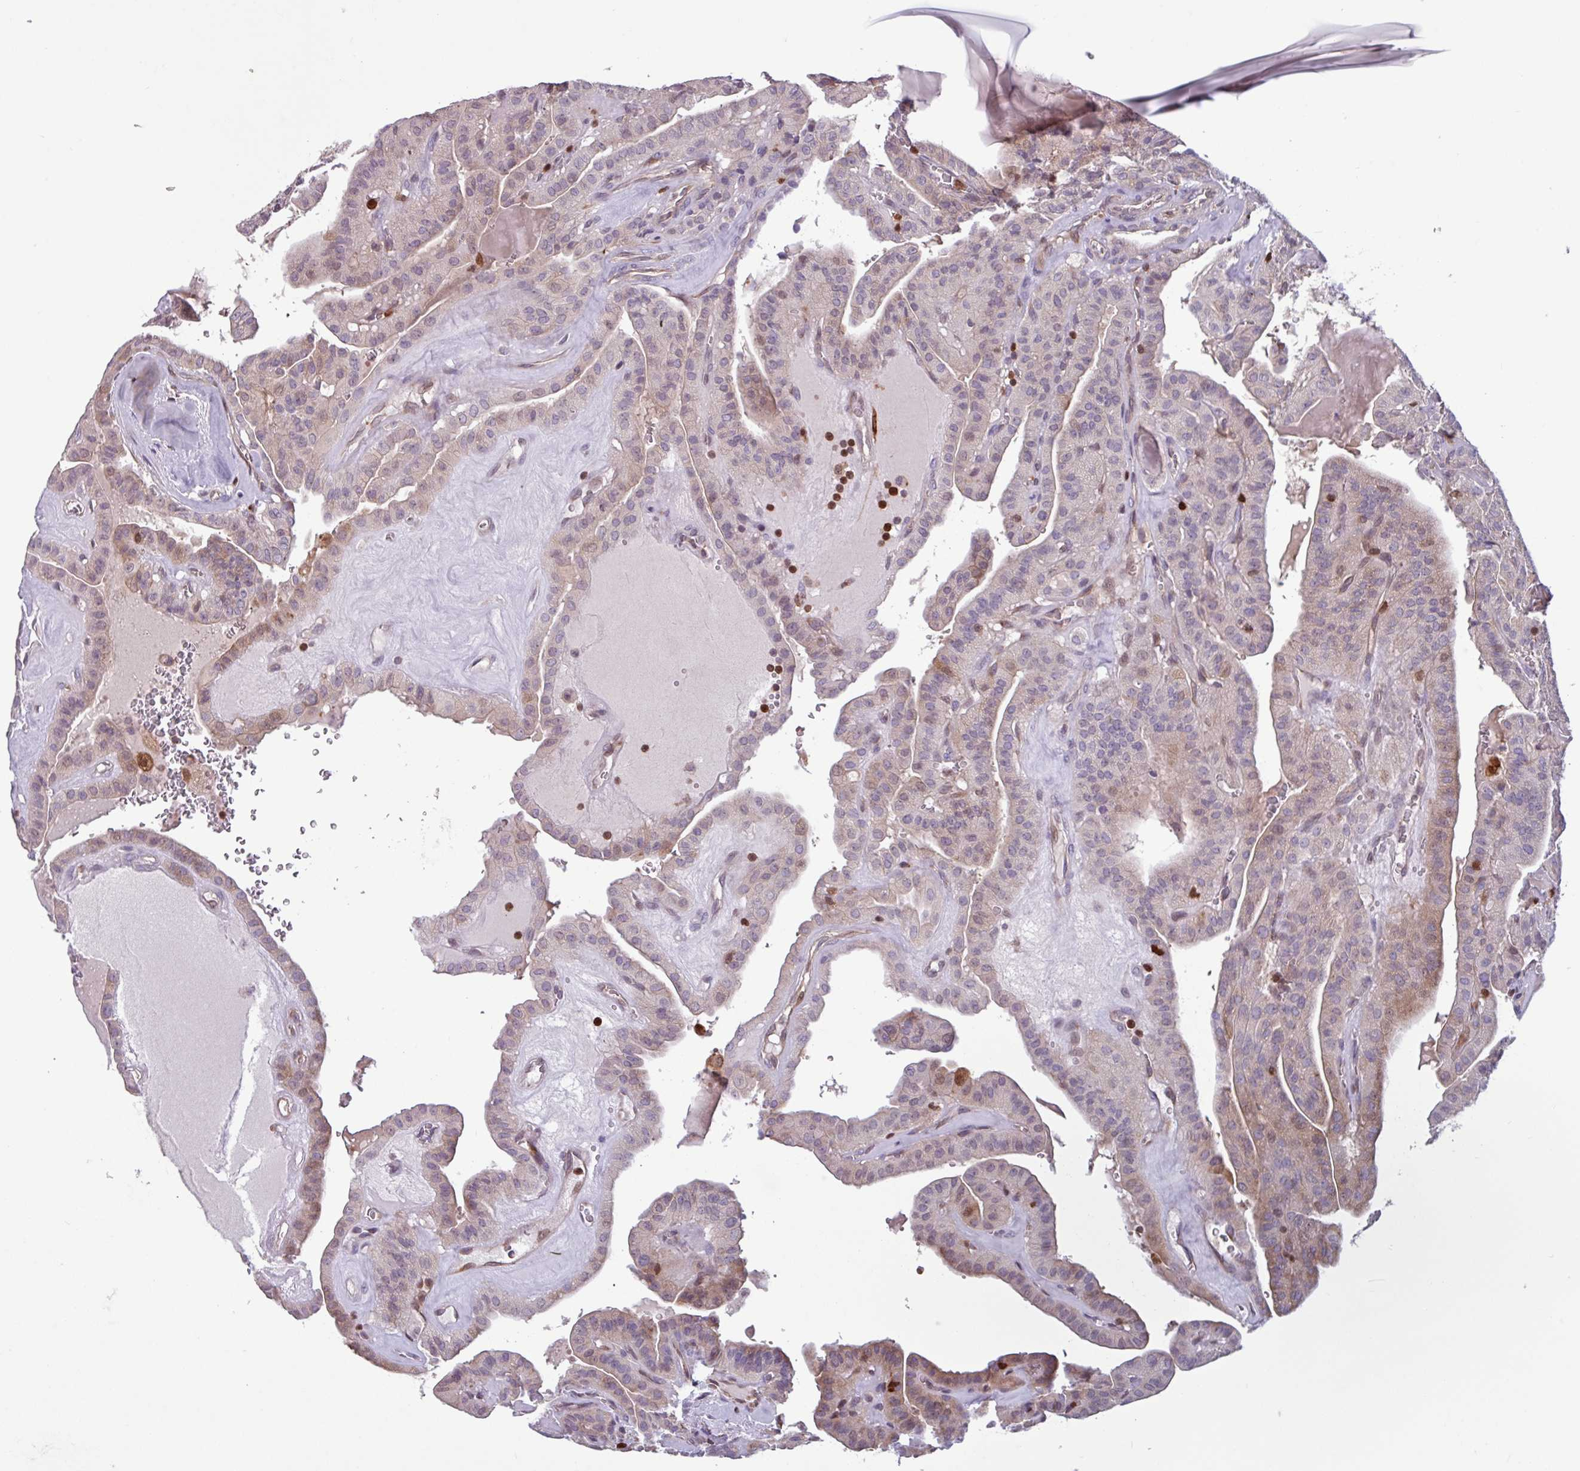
{"staining": {"intensity": "weak", "quantity": "<25%", "location": "cytoplasmic/membranous,nuclear"}, "tissue": "thyroid cancer", "cell_type": "Tumor cells", "image_type": "cancer", "snomed": [{"axis": "morphology", "description": "Papillary adenocarcinoma, NOS"}, {"axis": "topography", "description": "Thyroid gland"}], "caption": "This is an immunohistochemistry (IHC) photomicrograph of papillary adenocarcinoma (thyroid). There is no staining in tumor cells.", "gene": "SEC61G", "patient": {"sex": "male", "age": 52}}